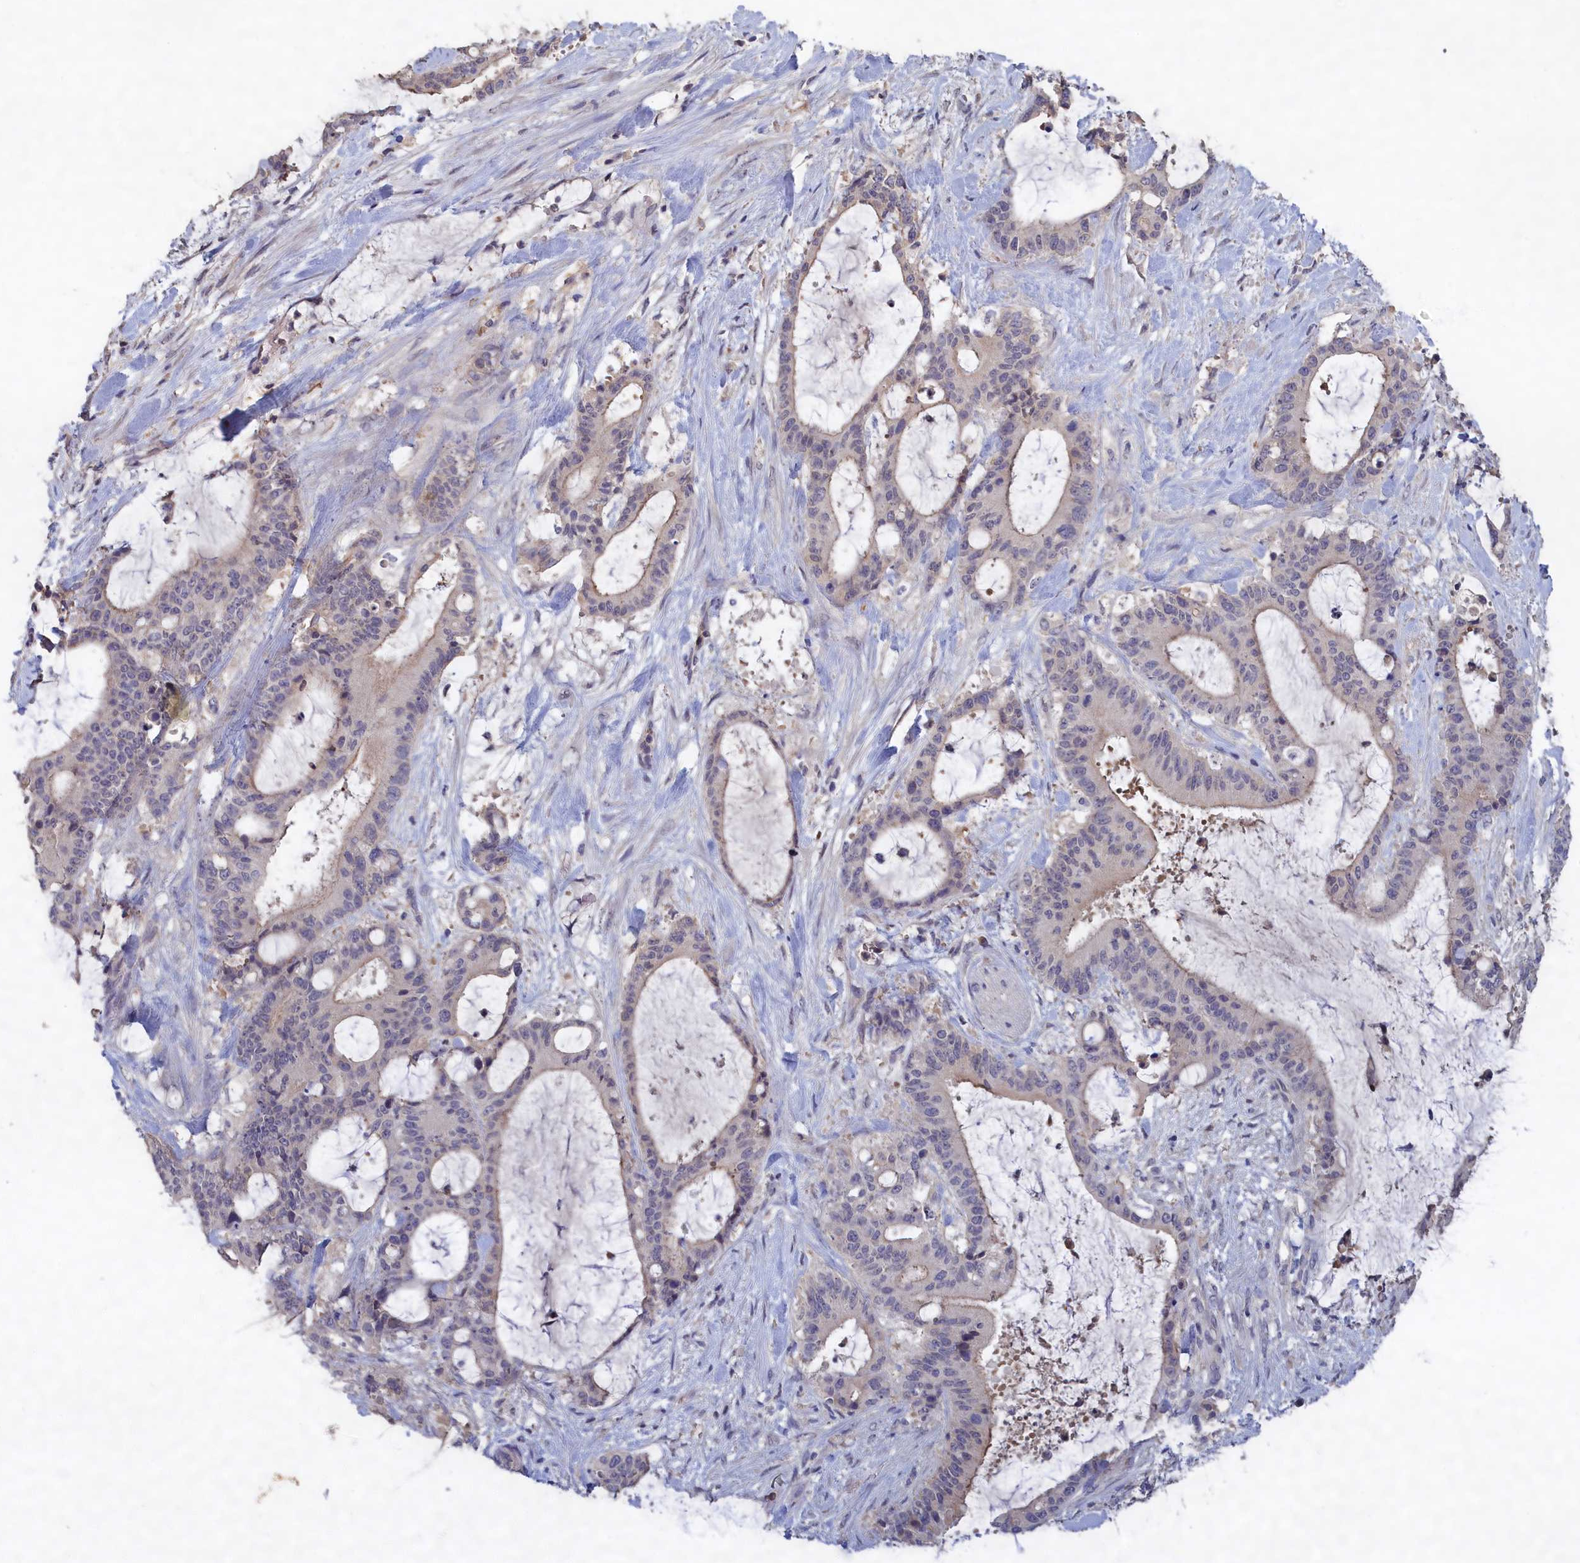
{"staining": {"intensity": "negative", "quantity": "none", "location": "none"}, "tissue": "liver cancer", "cell_type": "Tumor cells", "image_type": "cancer", "snomed": [{"axis": "morphology", "description": "Normal tissue, NOS"}, {"axis": "morphology", "description": "Cholangiocarcinoma"}, {"axis": "topography", "description": "Liver"}, {"axis": "topography", "description": "Peripheral nerve tissue"}], "caption": "This is a image of immunohistochemistry staining of liver cancer, which shows no staining in tumor cells.", "gene": "CELF5", "patient": {"sex": "female", "age": 73}}